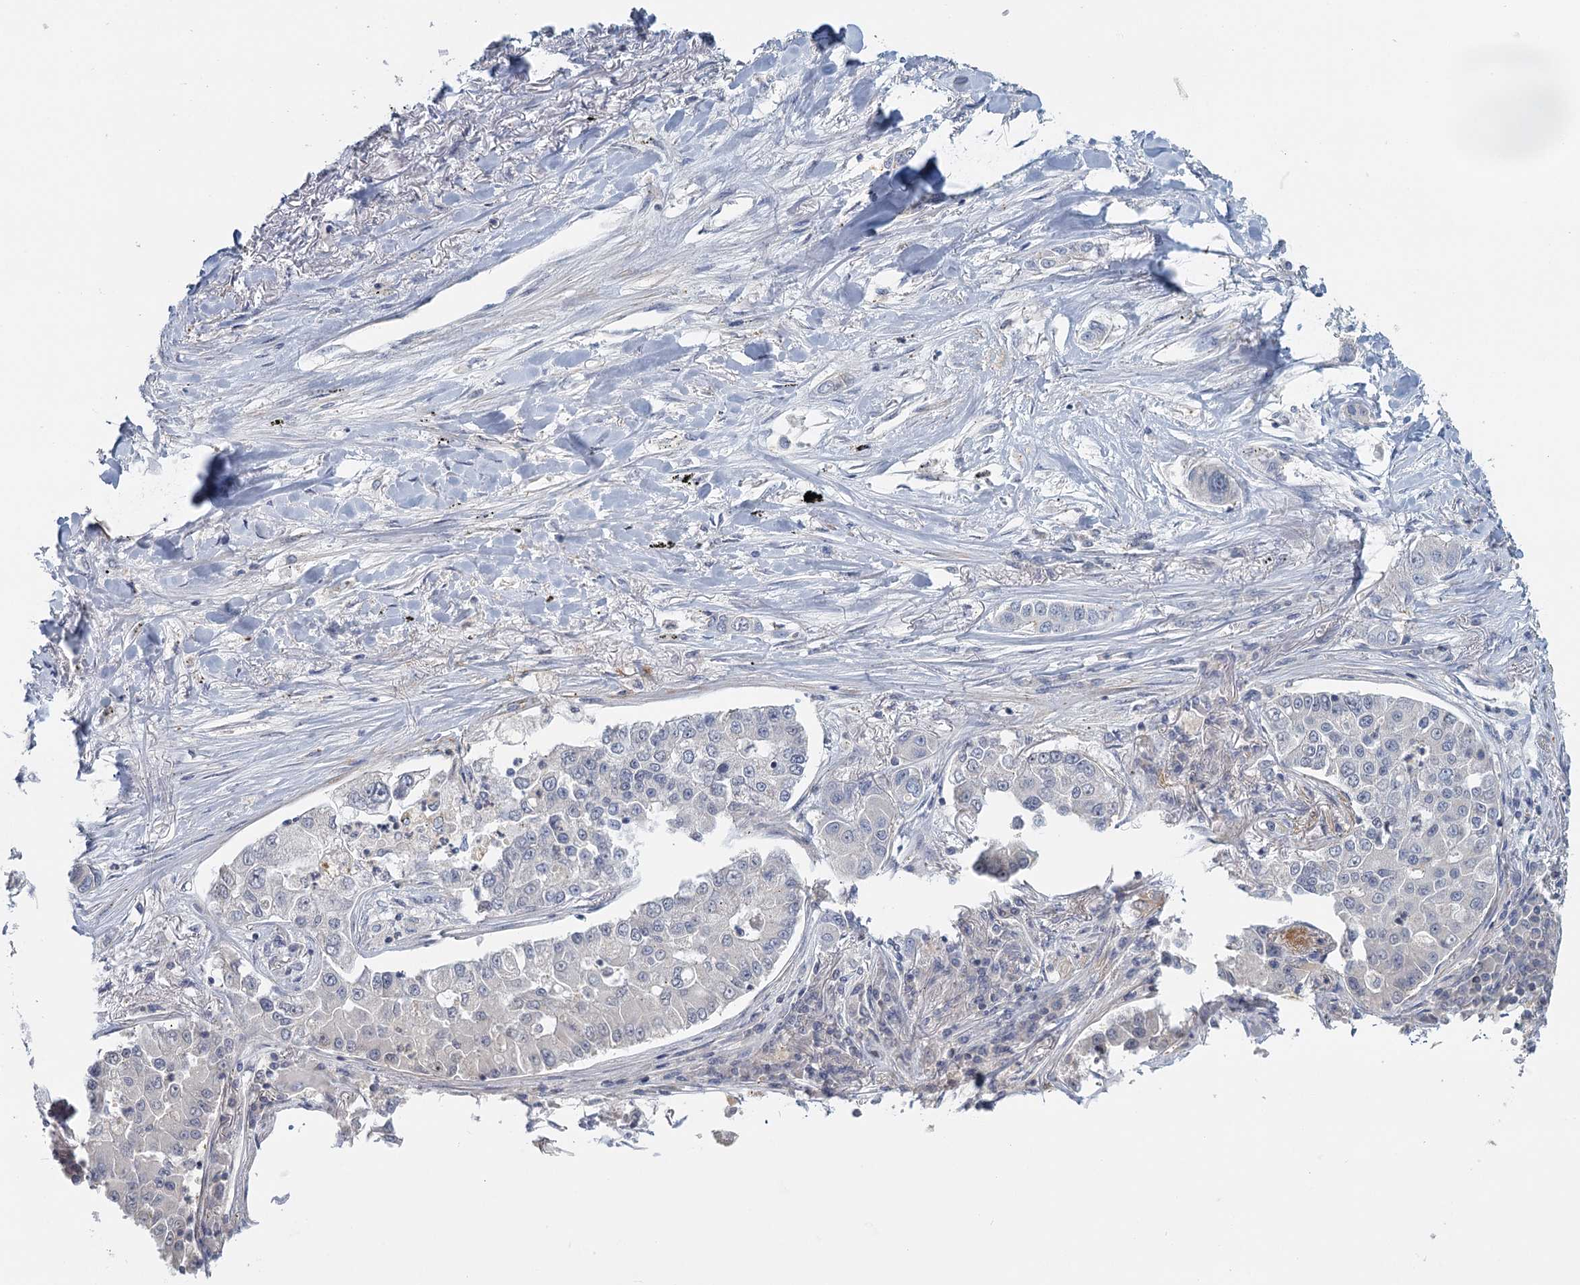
{"staining": {"intensity": "negative", "quantity": "none", "location": "none"}, "tissue": "lung cancer", "cell_type": "Tumor cells", "image_type": "cancer", "snomed": [{"axis": "morphology", "description": "Adenocarcinoma, NOS"}, {"axis": "topography", "description": "Lung"}], "caption": "This histopathology image is of lung cancer (adenocarcinoma) stained with immunohistochemistry (IHC) to label a protein in brown with the nuclei are counter-stained blue. There is no staining in tumor cells.", "gene": "GPATCH11", "patient": {"sex": "male", "age": 49}}